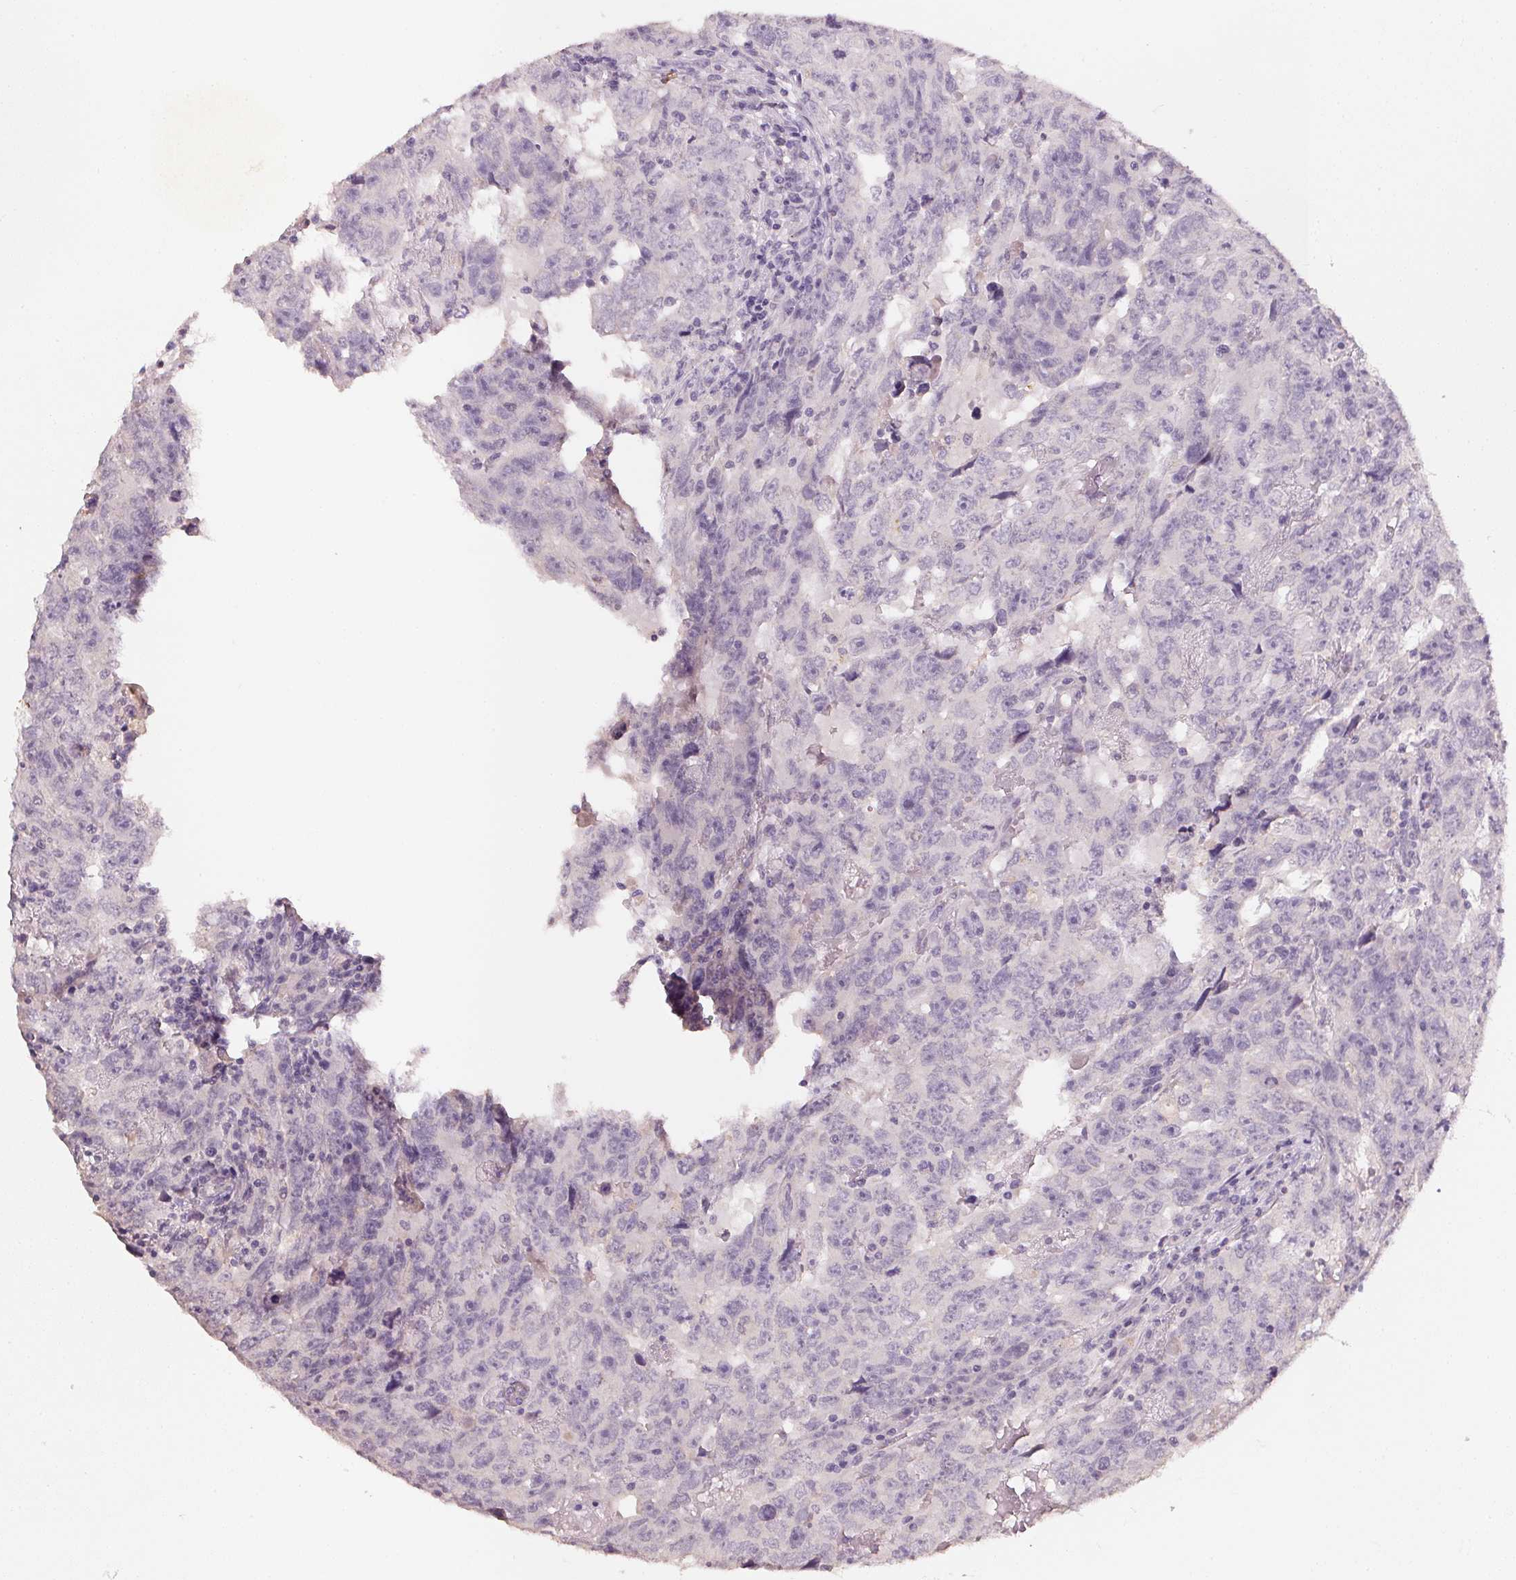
{"staining": {"intensity": "negative", "quantity": "none", "location": "none"}, "tissue": "testis cancer", "cell_type": "Tumor cells", "image_type": "cancer", "snomed": [{"axis": "morphology", "description": "Carcinoma, Embryonal, NOS"}, {"axis": "topography", "description": "Testis"}], "caption": "Tumor cells are negative for brown protein staining in testis cancer (embryonal carcinoma).", "gene": "CXCL5", "patient": {"sex": "male", "age": 24}}